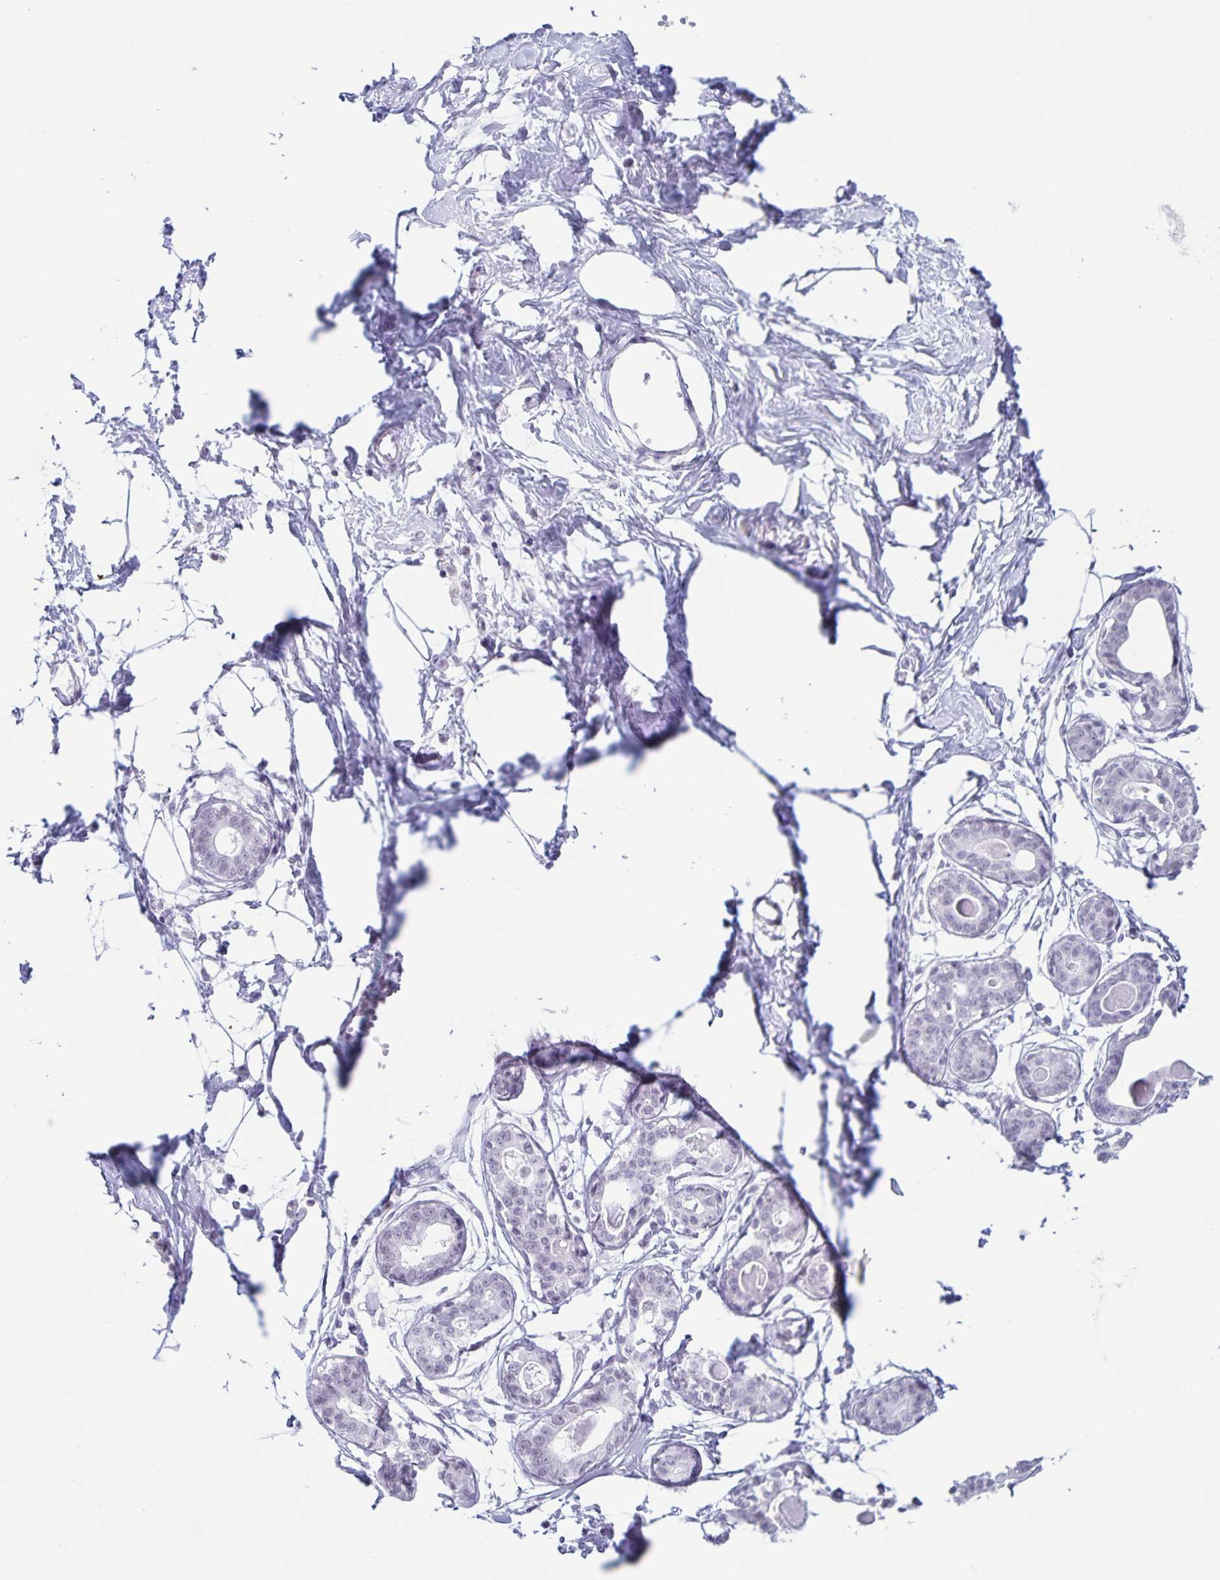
{"staining": {"intensity": "negative", "quantity": "none", "location": "none"}, "tissue": "breast", "cell_type": "Adipocytes", "image_type": "normal", "snomed": [{"axis": "morphology", "description": "Normal tissue, NOS"}, {"axis": "topography", "description": "Breast"}], "caption": "DAB (3,3'-diaminobenzidine) immunohistochemical staining of normal human breast shows no significant positivity in adipocytes.", "gene": "LCE6A", "patient": {"sex": "female", "age": 45}}